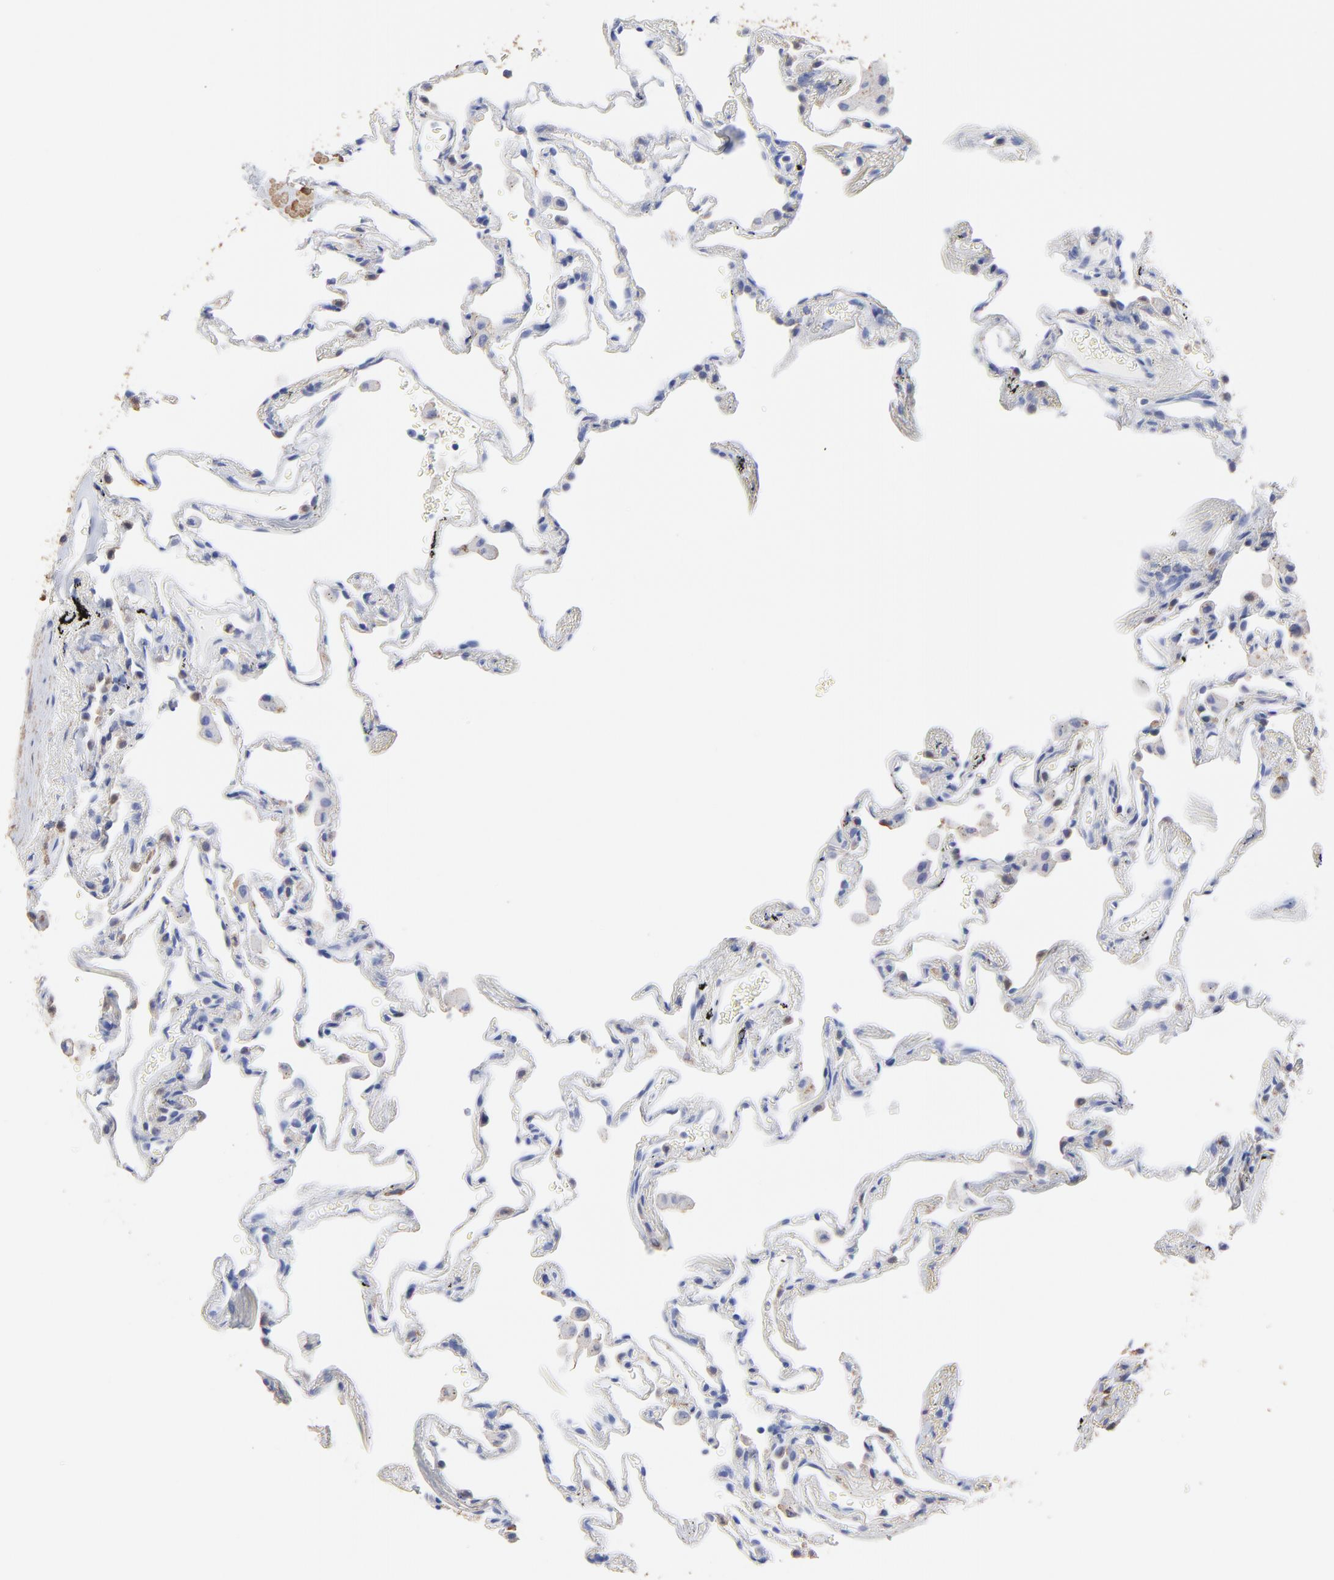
{"staining": {"intensity": "negative", "quantity": "none", "location": "none"}, "tissue": "lung", "cell_type": "Alveolar cells", "image_type": "normal", "snomed": [{"axis": "morphology", "description": "Normal tissue, NOS"}, {"axis": "morphology", "description": "Inflammation, NOS"}, {"axis": "topography", "description": "Lung"}], "caption": "DAB (3,3'-diaminobenzidine) immunohistochemical staining of unremarkable lung displays no significant expression in alveolar cells.", "gene": "ASL", "patient": {"sex": "male", "age": 69}}